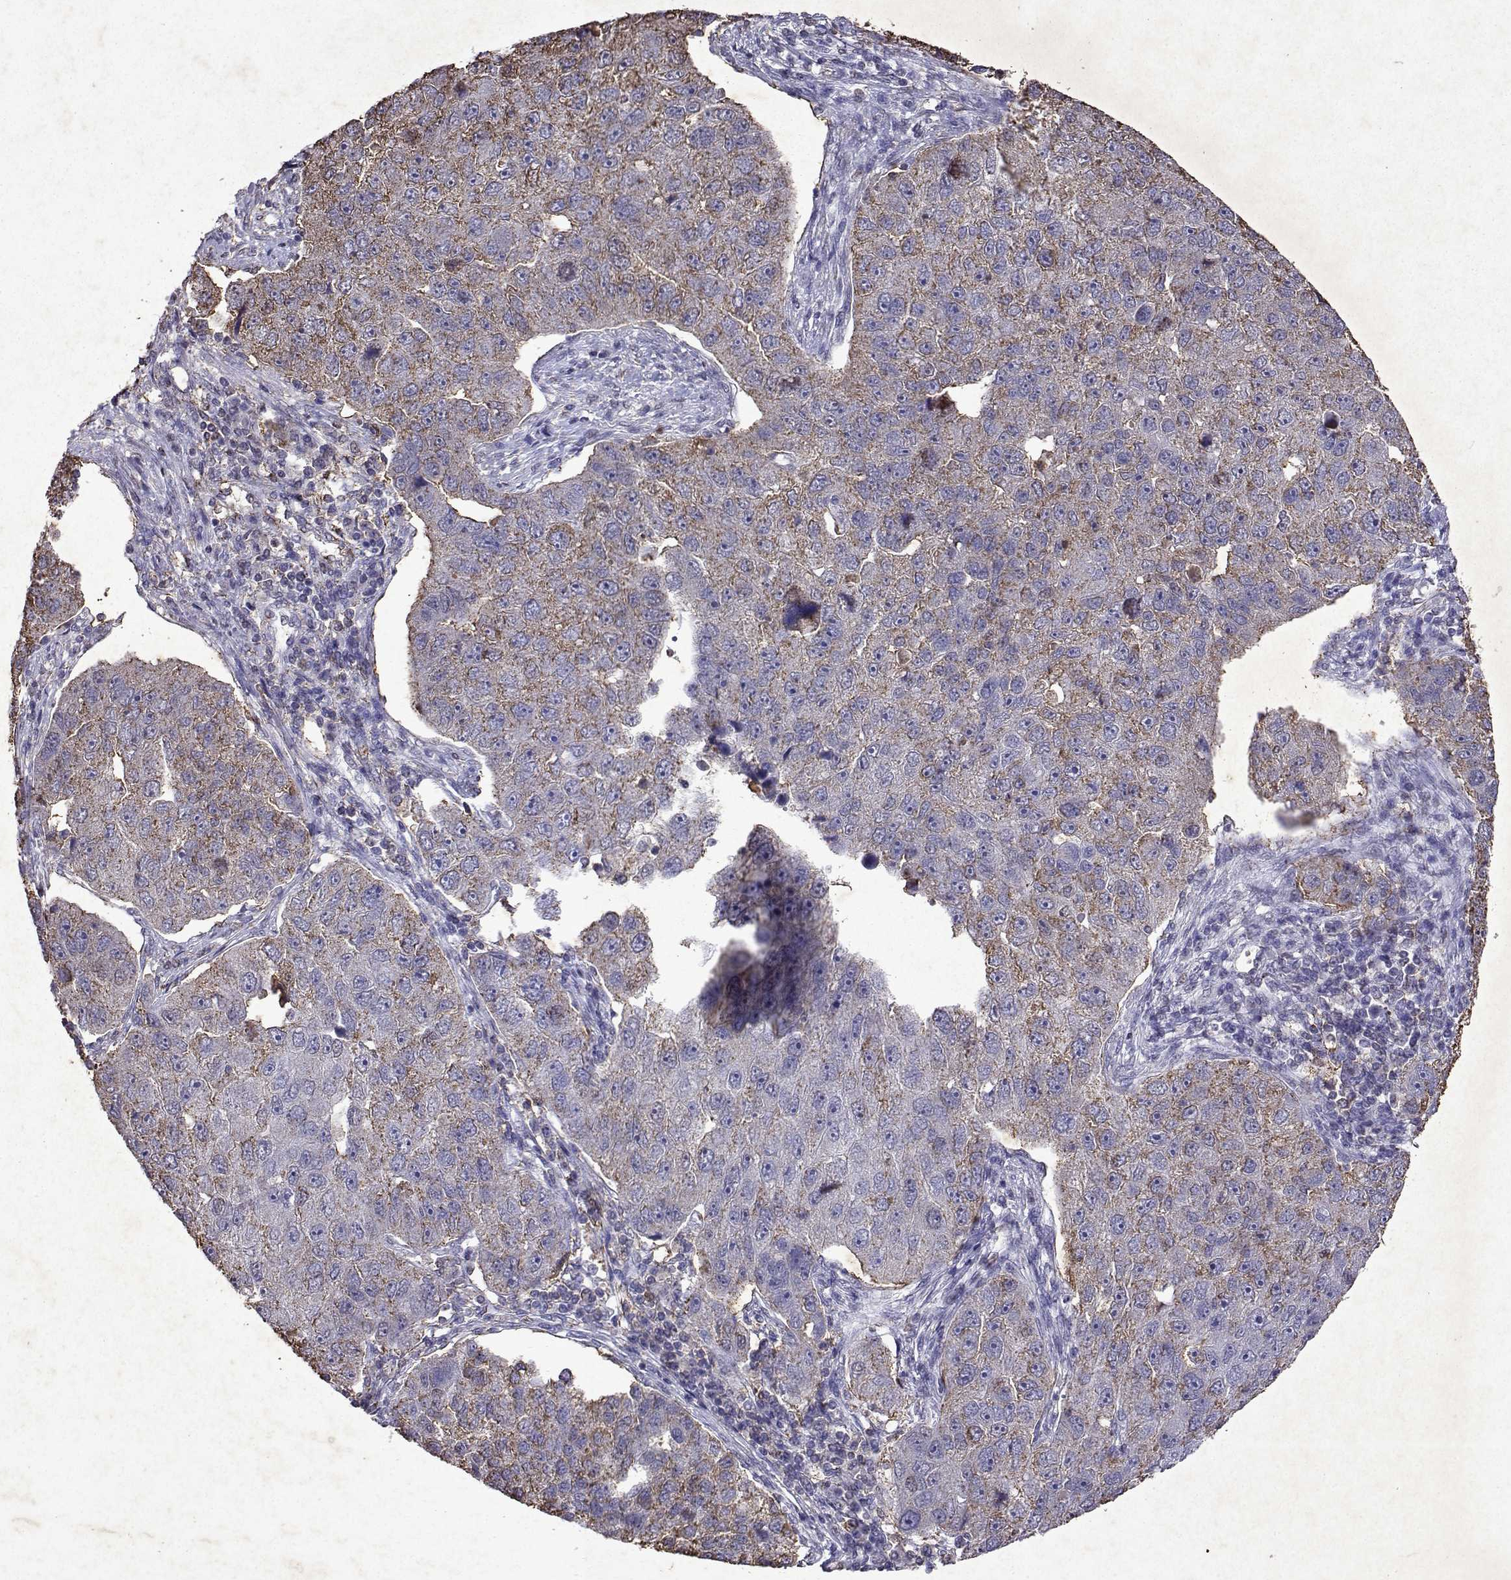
{"staining": {"intensity": "moderate", "quantity": "<25%", "location": "cytoplasmic/membranous"}, "tissue": "pancreatic cancer", "cell_type": "Tumor cells", "image_type": "cancer", "snomed": [{"axis": "morphology", "description": "Adenocarcinoma, NOS"}, {"axis": "topography", "description": "Pancreas"}], "caption": "Human pancreatic adenocarcinoma stained for a protein (brown) shows moderate cytoplasmic/membranous positive positivity in about <25% of tumor cells.", "gene": "DUSP28", "patient": {"sex": "female", "age": 61}}